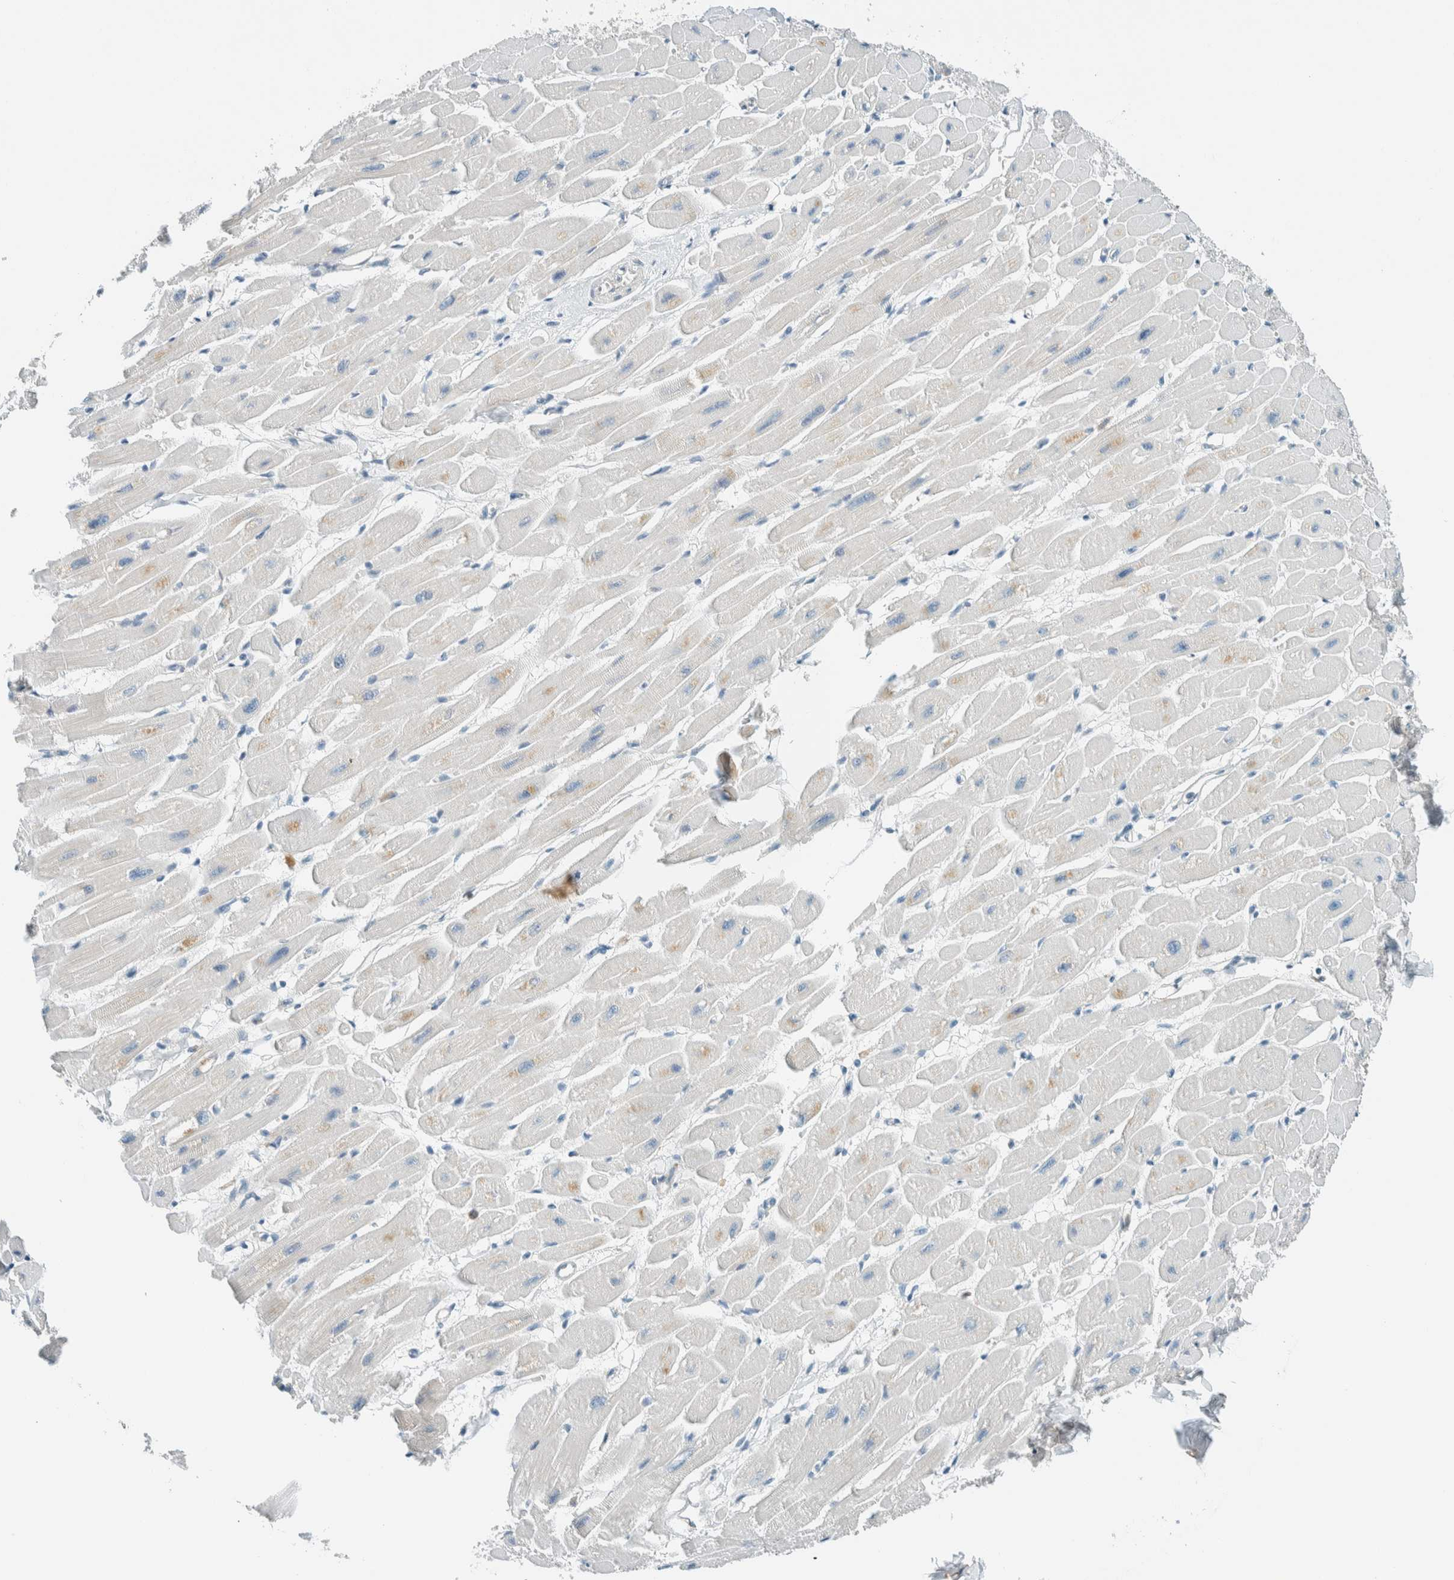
{"staining": {"intensity": "negative", "quantity": "none", "location": "none"}, "tissue": "heart muscle", "cell_type": "Cardiomyocytes", "image_type": "normal", "snomed": [{"axis": "morphology", "description": "Normal tissue, NOS"}, {"axis": "topography", "description": "Heart"}], "caption": "This is an IHC image of benign human heart muscle. There is no expression in cardiomyocytes.", "gene": "NXN", "patient": {"sex": "female", "age": 54}}